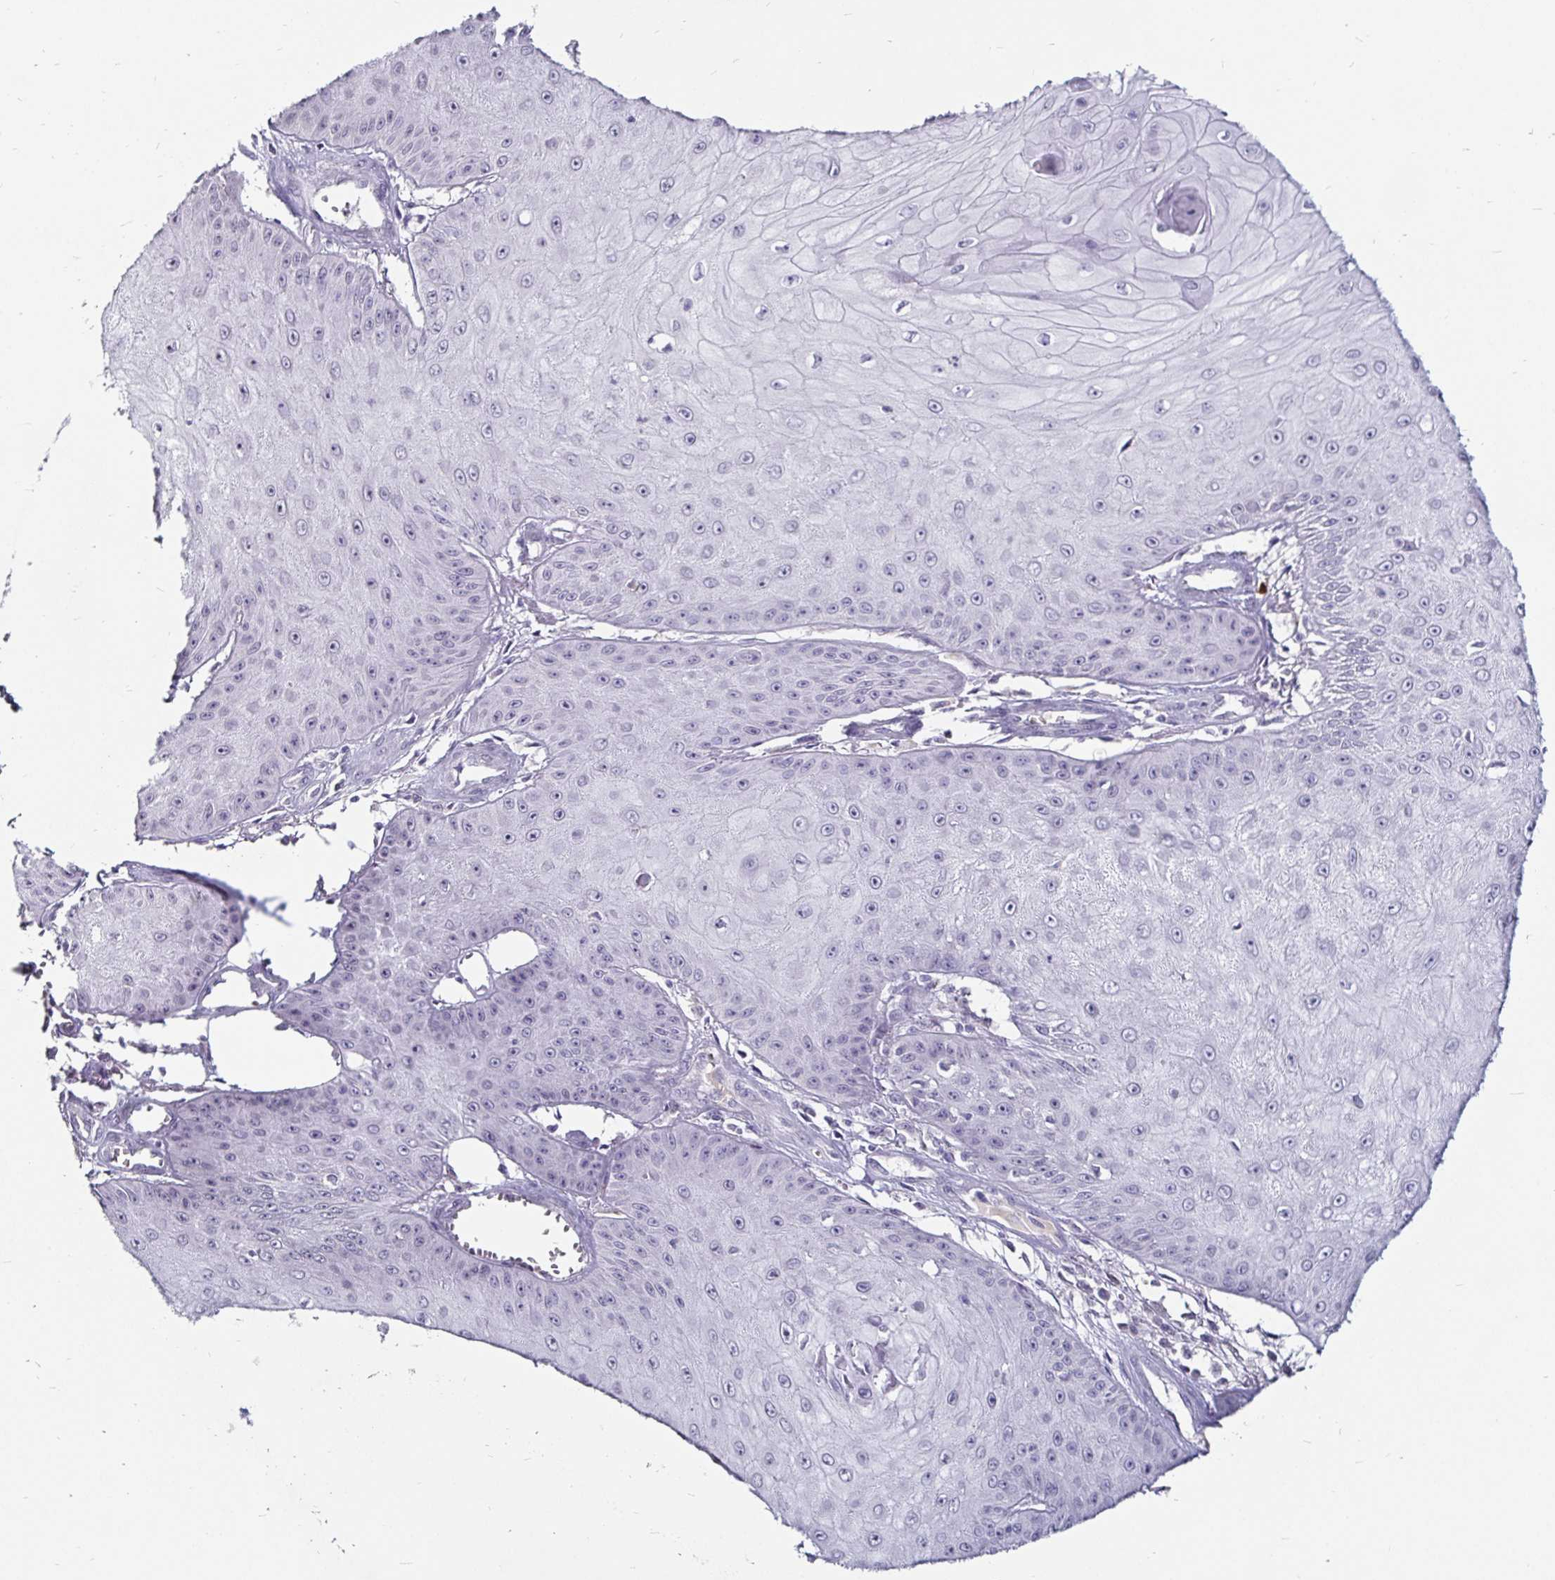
{"staining": {"intensity": "weak", "quantity": "<25%", "location": "nuclear"}, "tissue": "skin cancer", "cell_type": "Tumor cells", "image_type": "cancer", "snomed": [{"axis": "morphology", "description": "Squamous cell carcinoma, NOS"}, {"axis": "topography", "description": "Skin"}], "caption": "DAB immunohistochemical staining of human skin cancer (squamous cell carcinoma) shows no significant expression in tumor cells. (Immunohistochemistry (ihc), brightfield microscopy, high magnification).", "gene": "FAIM2", "patient": {"sex": "male", "age": 70}}